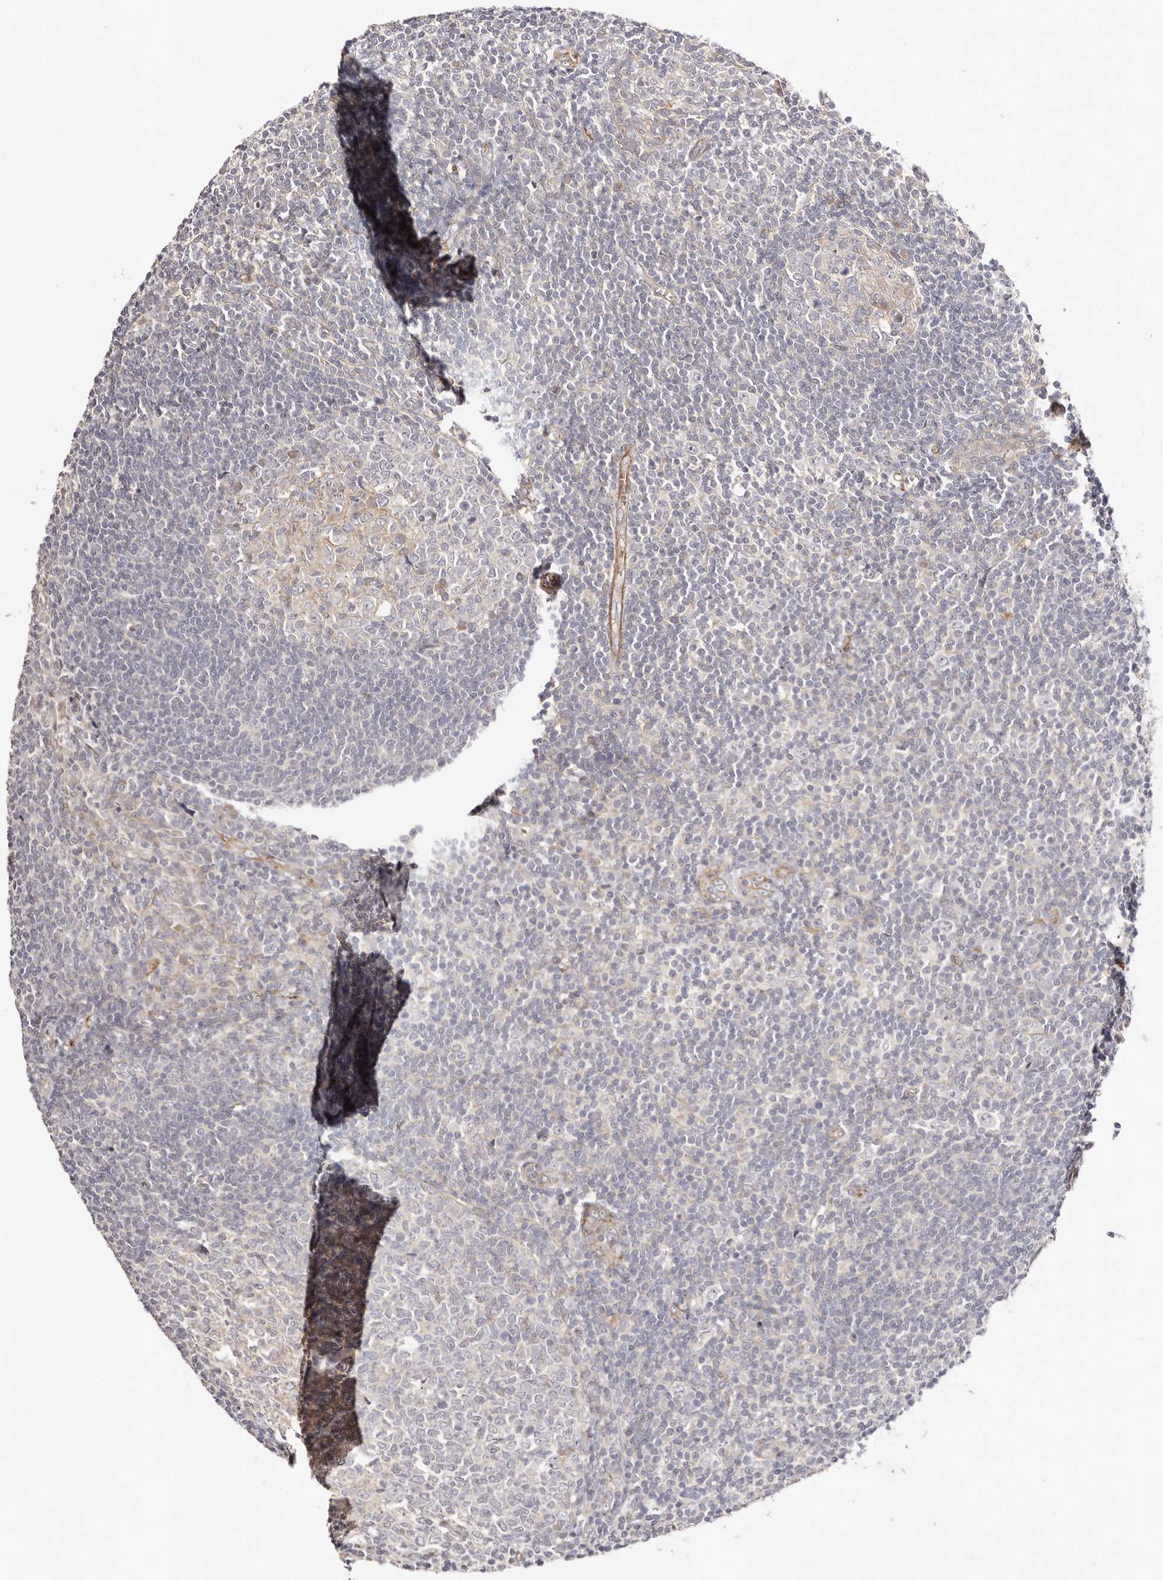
{"staining": {"intensity": "negative", "quantity": "none", "location": "none"}, "tissue": "tonsil", "cell_type": "Germinal center cells", "image_type": "normal", "snomed": [{"axis": "morphology", "description": "Normal tissue, NOS"}, {"axis": "topography", "description": "Tonsil"}], "caption": "Immunohistochemistry photomicrograph of normal tonsil: tonsil stained with DAB (3,3'-diaminobenzidine) shows no significant protein staining in germinal center cells.", "gene": "SLC35B2", "patient": {"sex": "male", "age": 27}}